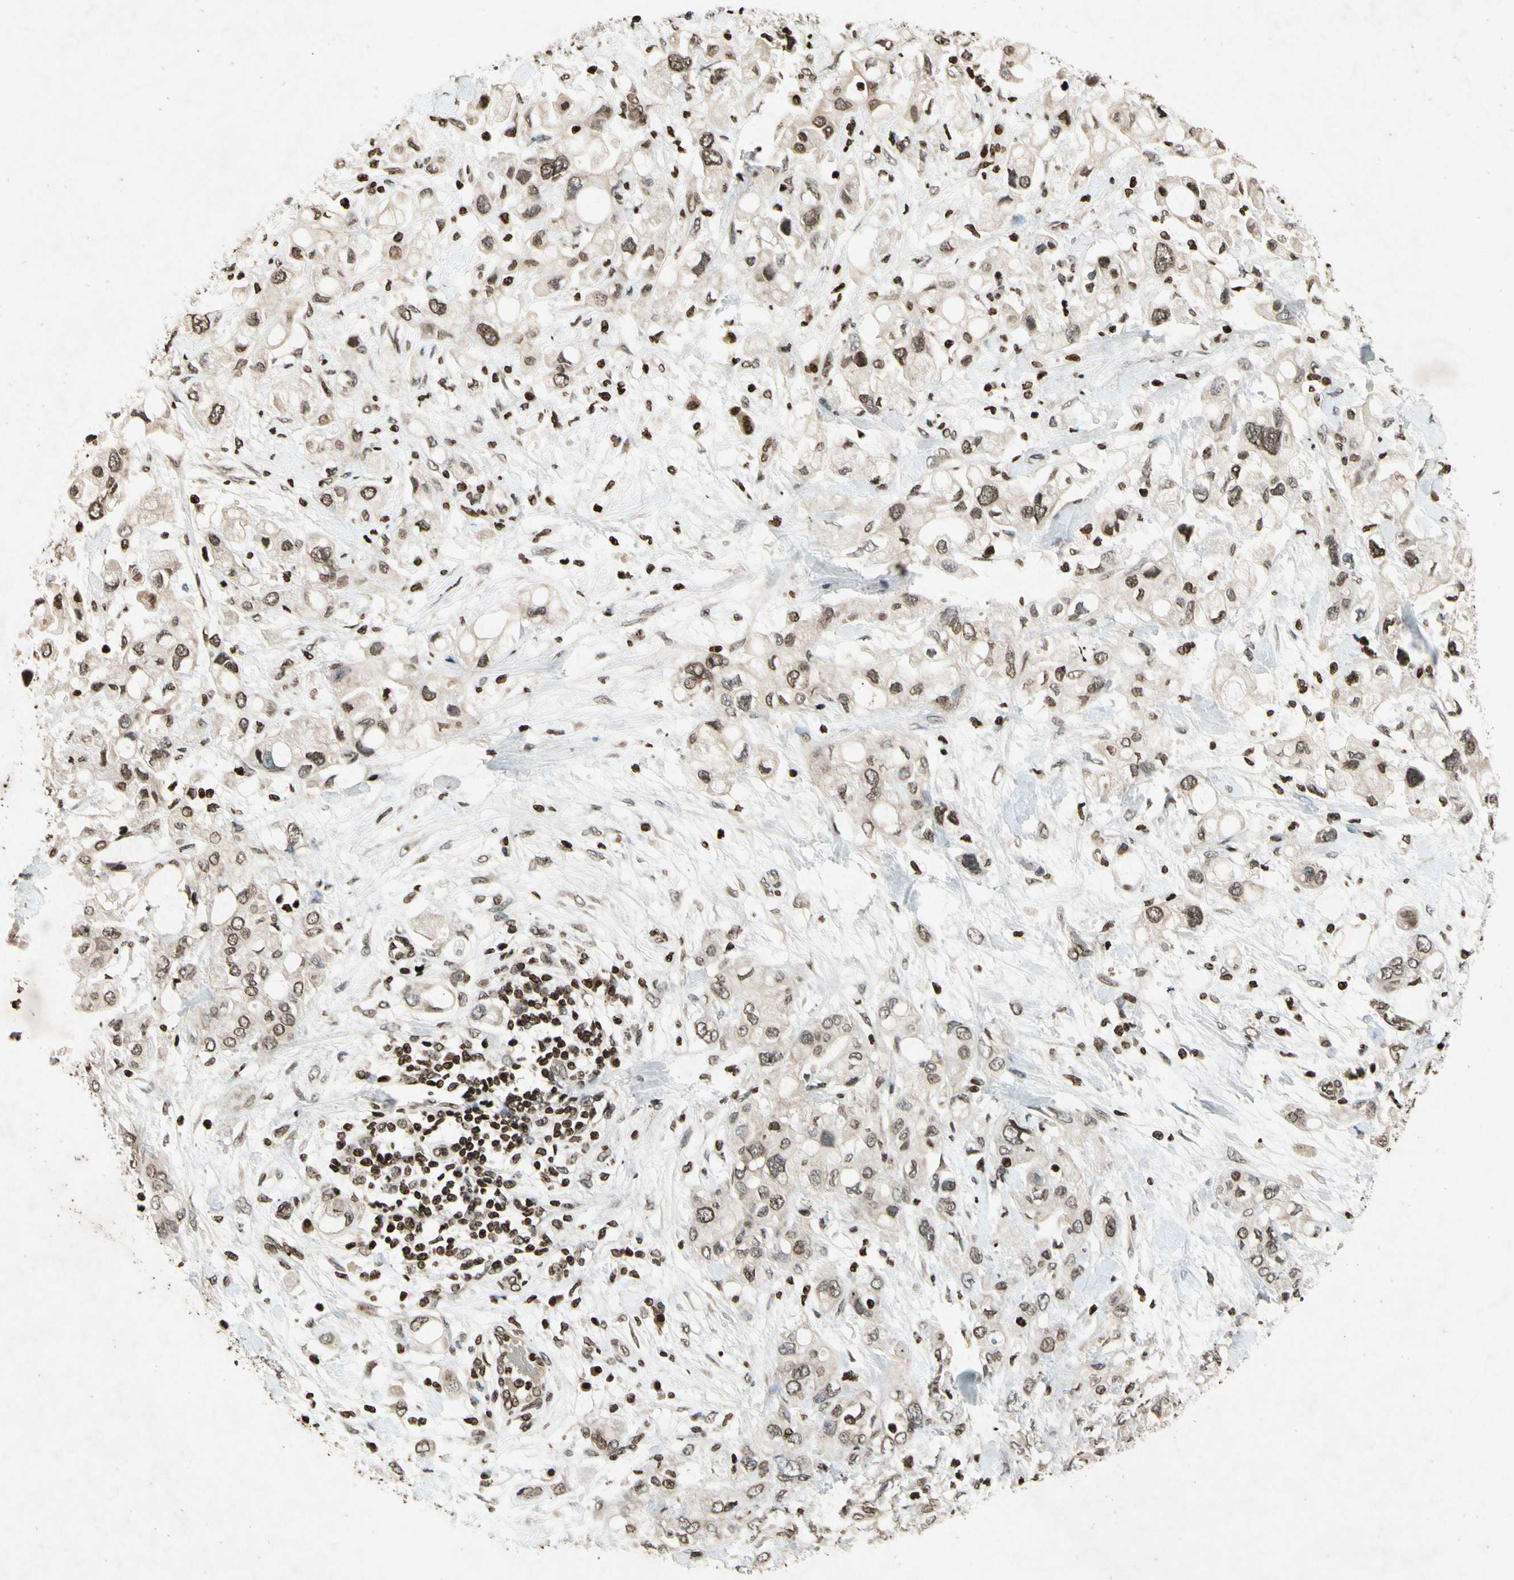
{"staining": {"intensity": "weak", "quantity": ">75%", "location": "nuclear"}, "tissue": "pancreatic cancer", "cell_type": "Tumor cells", "image_type": "cancer", "snomed": [{"axis": "morphology", "description": "Adenocarcinoma, NOS"}, {"axis": "topography", "description": "Pancreas"}], "caption": "A histopathology image of human adenocarcinoma (pancreatic) stained for a protein shows weak nuclear brown staining in tumor cells.", "gene": "HOXB3", "patient": {"sex": "female", "age": 56}}